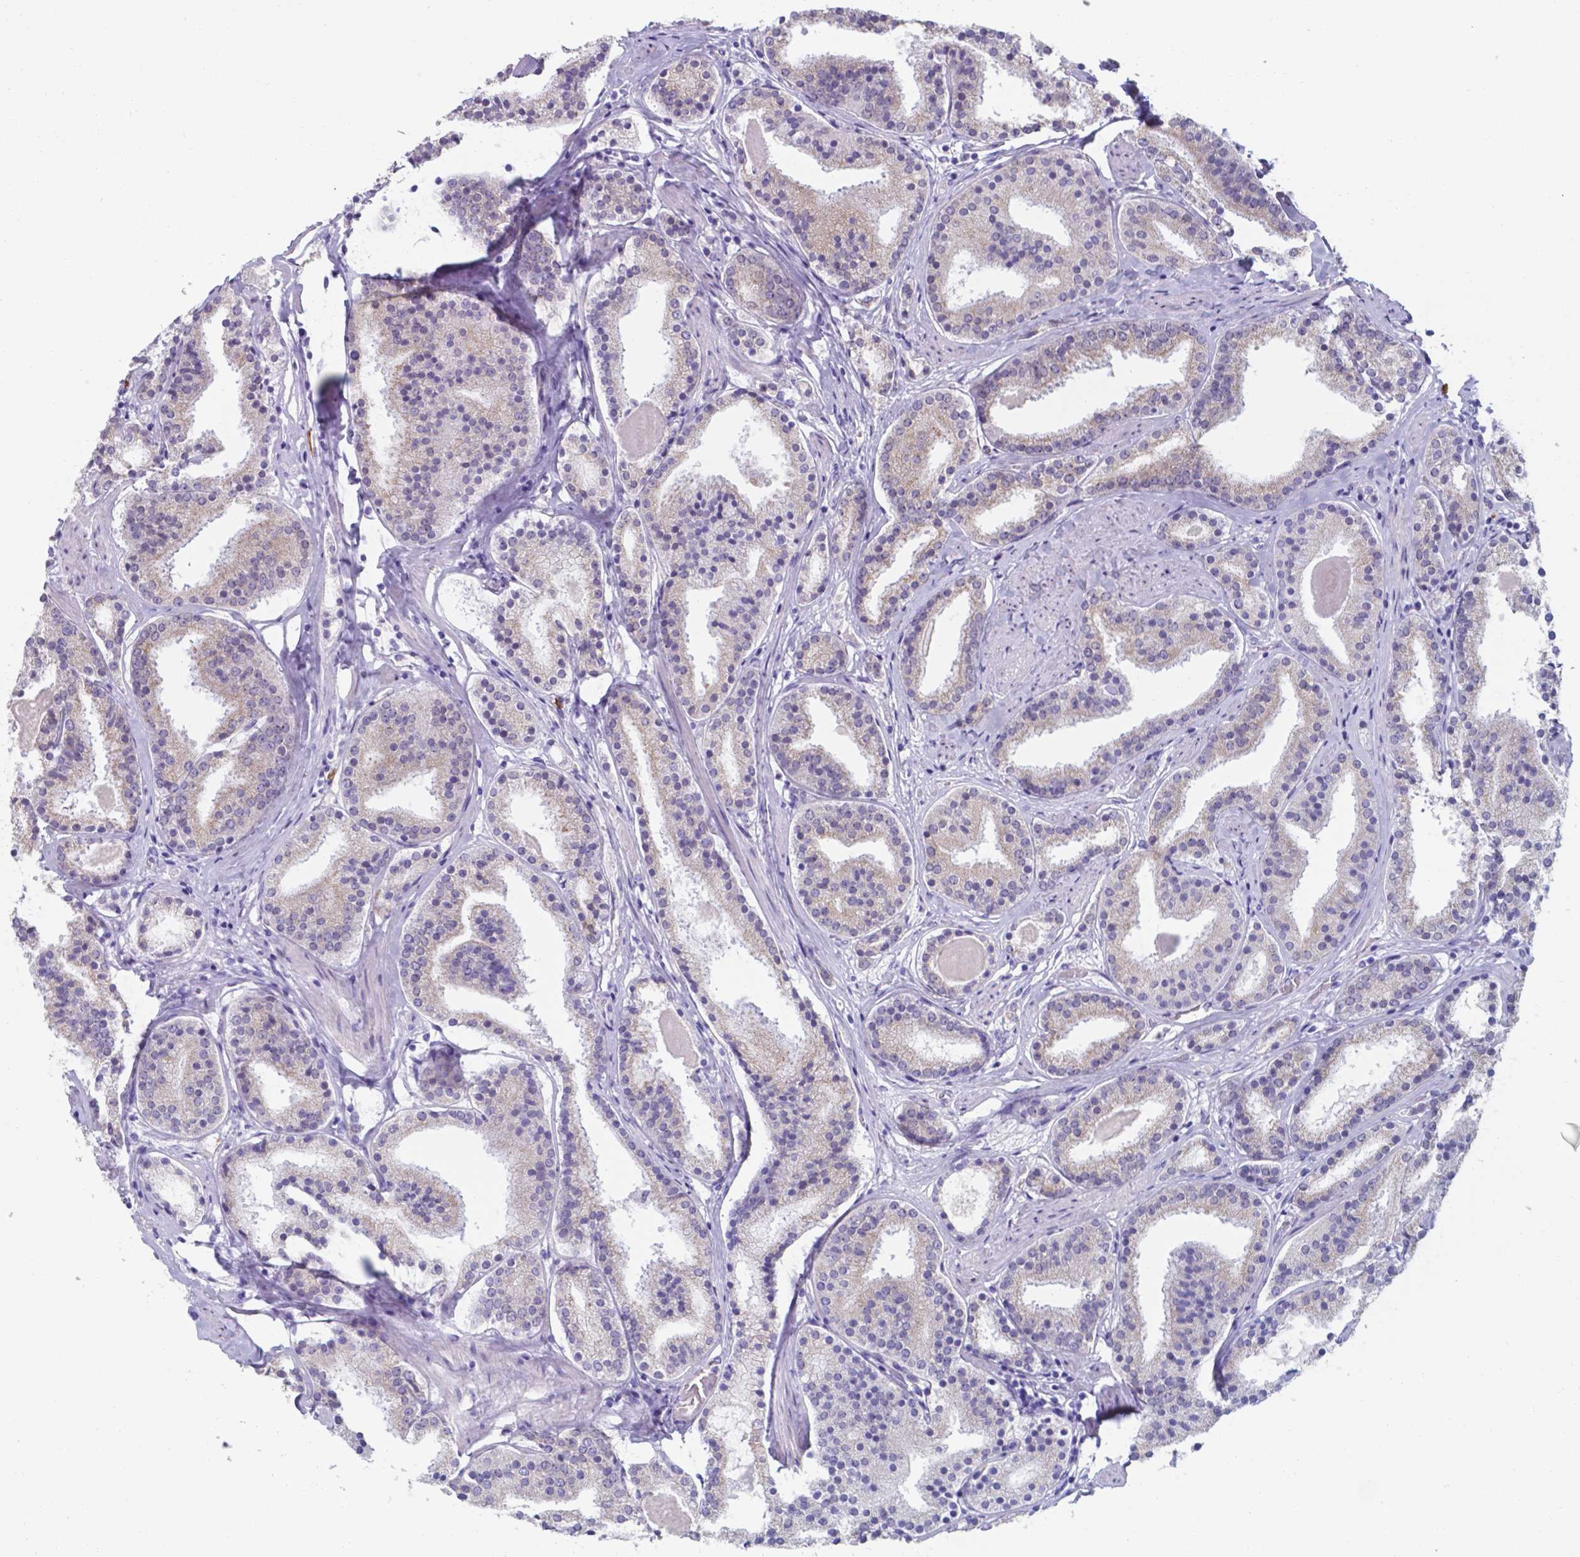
{"staining": {"intensity": "weak", "quantity": "<25%", "location": "cytoplasmic/membranous"}, "tissue": "prostate cancer", "cell_type": "Tumor cells", "image_type": "cancer", "snomed": [{"axis": "morphology", "description": "Adenocarcinoma, High grade"}, {"axis": "topography", "description": "Prostate"}], "caption": "Micrograph shows no significant protein staining in tumor cells of prostate cancer.", "gene": "UBE2J1", "patient": {"sex": "male", "age": 63}}